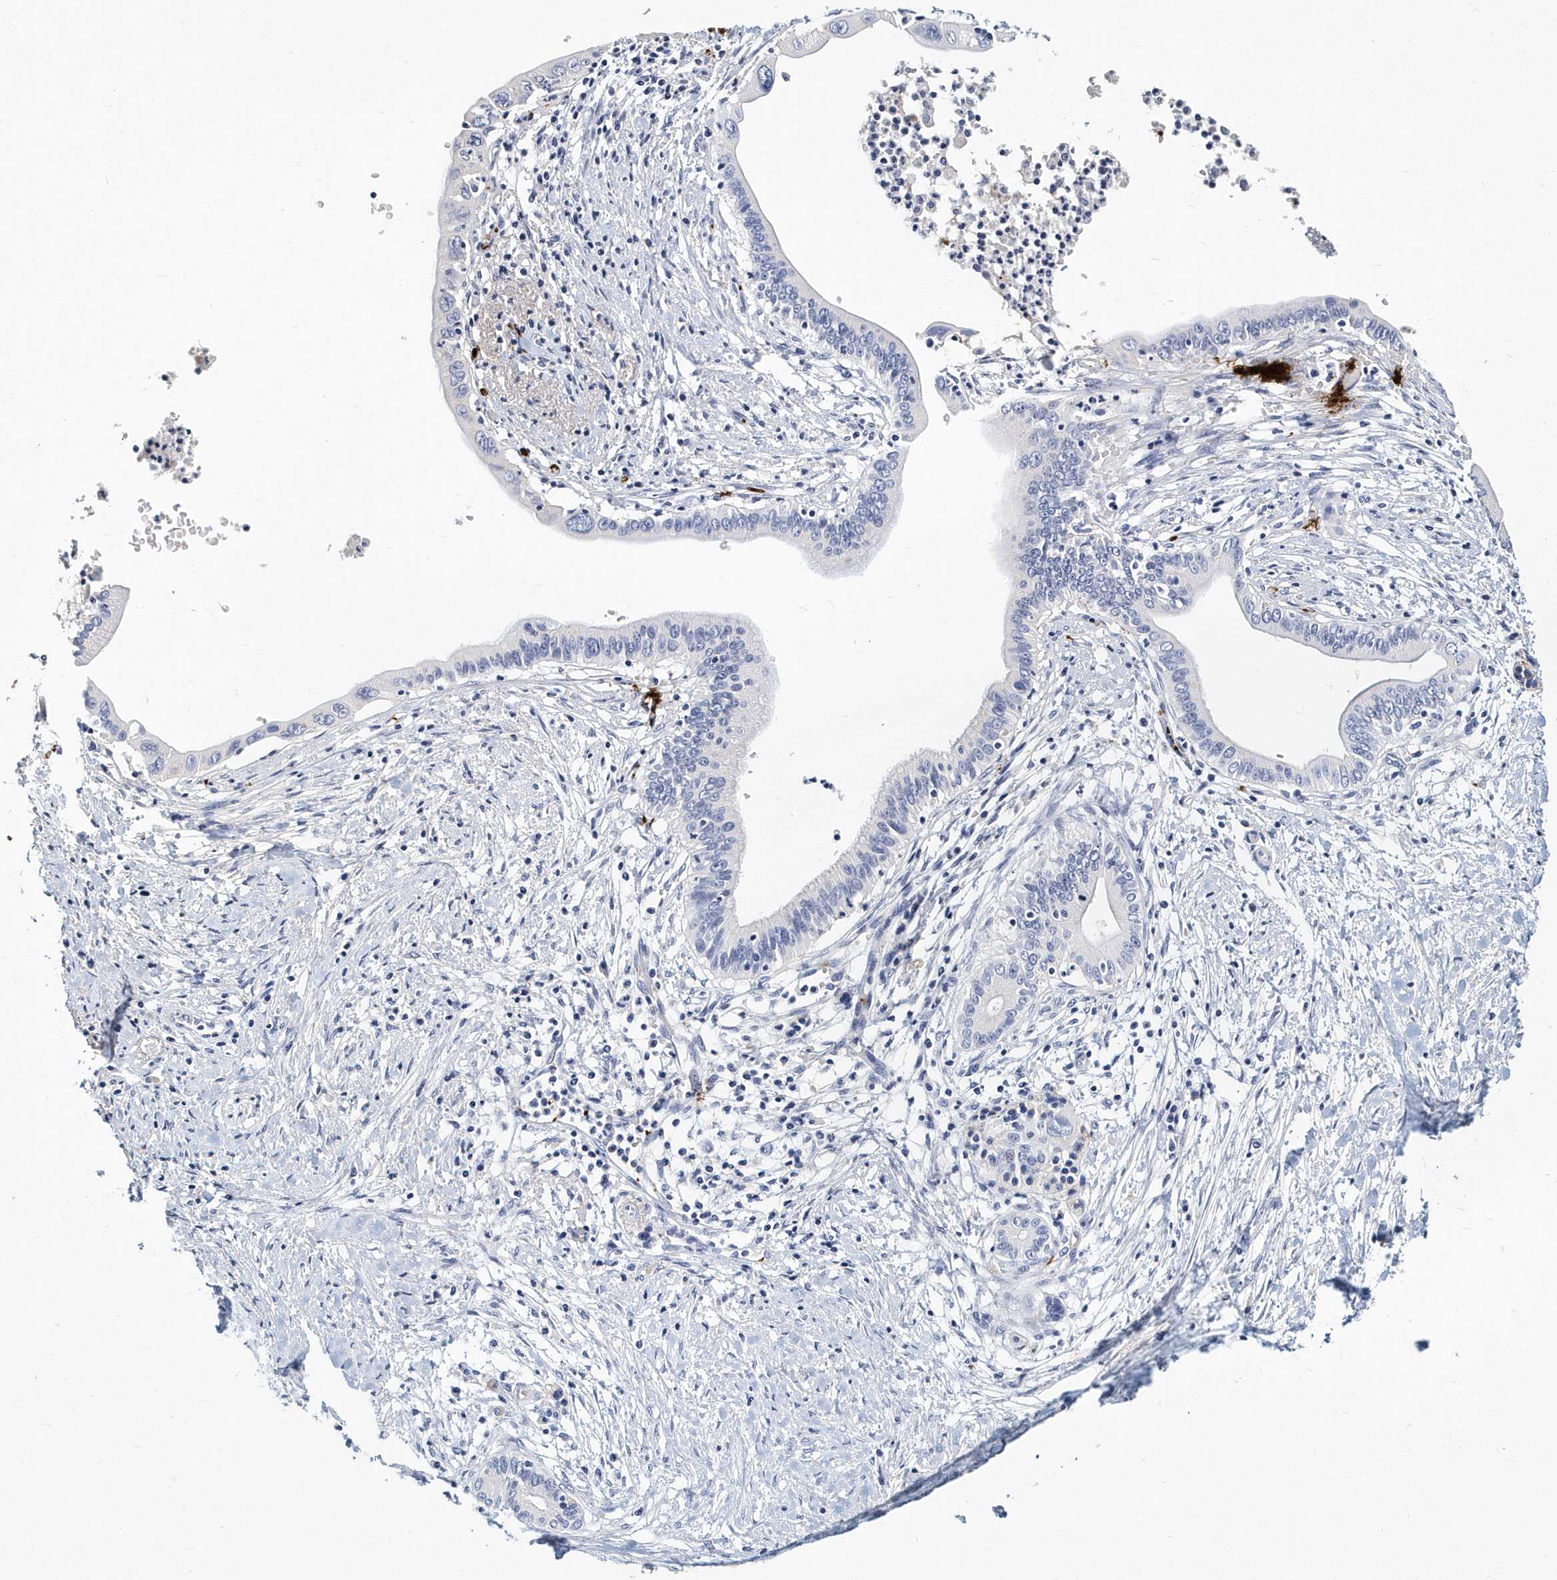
{"staining": {"intensity": "negative", "quantity": "none", "location": "none"}, "tissue": "pancreatic cancer", "cell_type": "Tumor cells", "image_type": "cancer", "snomed": [{"axis": "morphology", "description": "Adenocarcinoma, NOS"}, {"axis": "topography", "description": "Pancreas"}], "caption": "A high-resolution micrograph shows immunohistochemistry staining of adenocarcinoma (pancreatic), which reveals no significant staining in tumor cells. Brightfield microscopy of IHC stained with DAB (brown) and hematoxylin (blue), captured at high magnification.", "gene": "ITGA2B", "patient": {"sex": "male", "age": 68}}